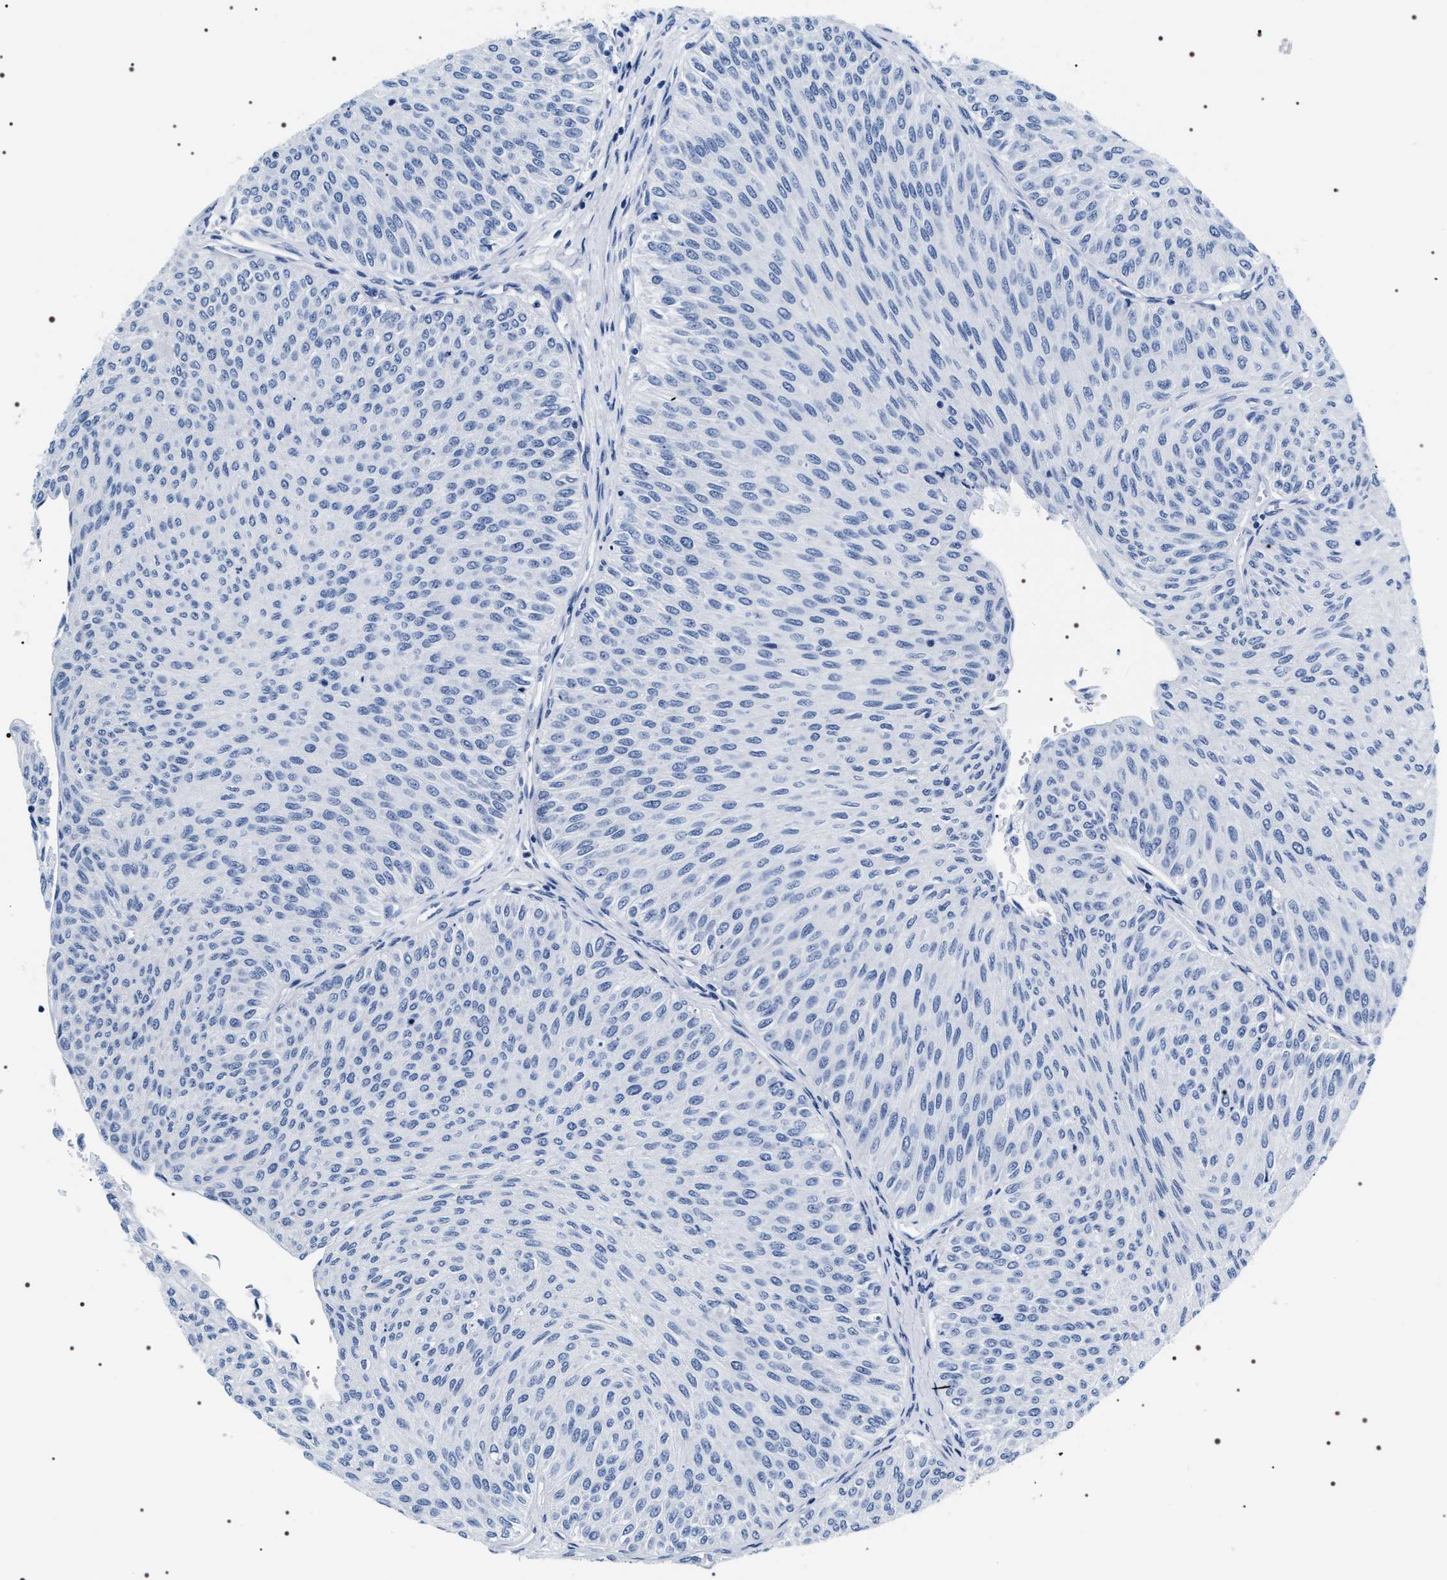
{"staining": {"intensity": "negative", "quantity": "none", "location": "none"}, "tissue": "urothelial cancer", "cell_type": "Tumor cells", "image_type": "cancer", "snomed": [{"axis": "morphology", "description": "Urothelial carcinoma, Low grade"}, {"axis": "topography", "description": "Urinary bladder"}], "caption": "Immunohistochemistry micrograph of neoplastic tissue: human low-grade urothelial carcinoma stained with DAB (3,3'-diaminobenzidine) demonstrates no significant protein positivity in tumor cells. (Brightfield microscopy of DAB immunohistochemistry at high magnification).", "gene": "ADH4", "patient": {"sex": "male", "age": 78}}